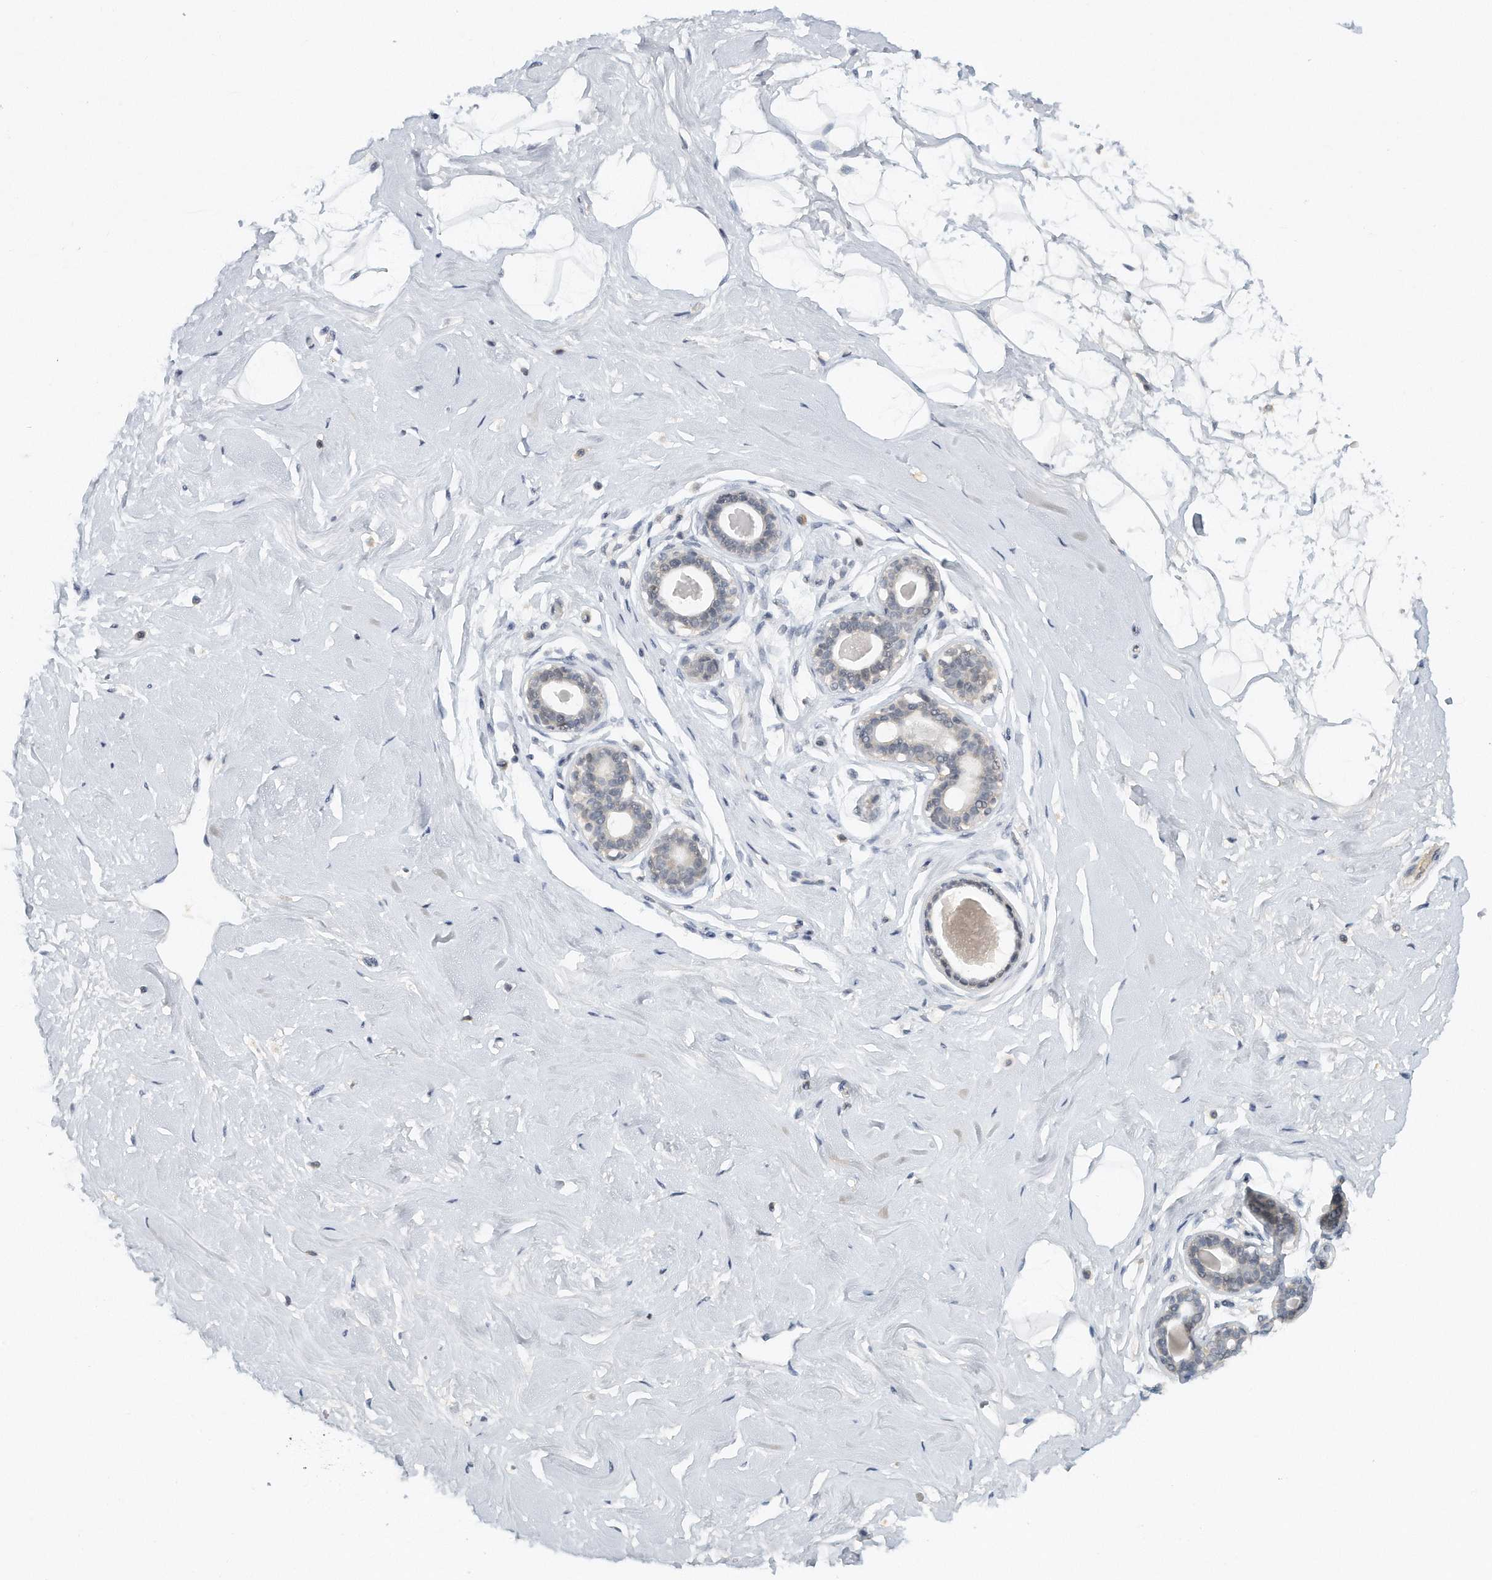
{"staining": {"intensity": "negative", "quantity": "none", "location": "none"}, "tissue": "breast", "cell_type": "Adipocytes", "image_type": "normal", "snomed": [{"axis": "morphology", "description": "Normal tissue, NOS"}, {"axis": "morphology", "description": "Adenoma, NOS"}, {"axis": "topography", "description": "Breast"}], "caption": "Adipocytes are negative for brown protein staining in unremarkable breast.", "gene": "DDX43", "patient": {"sex": "female", "age": 23}}